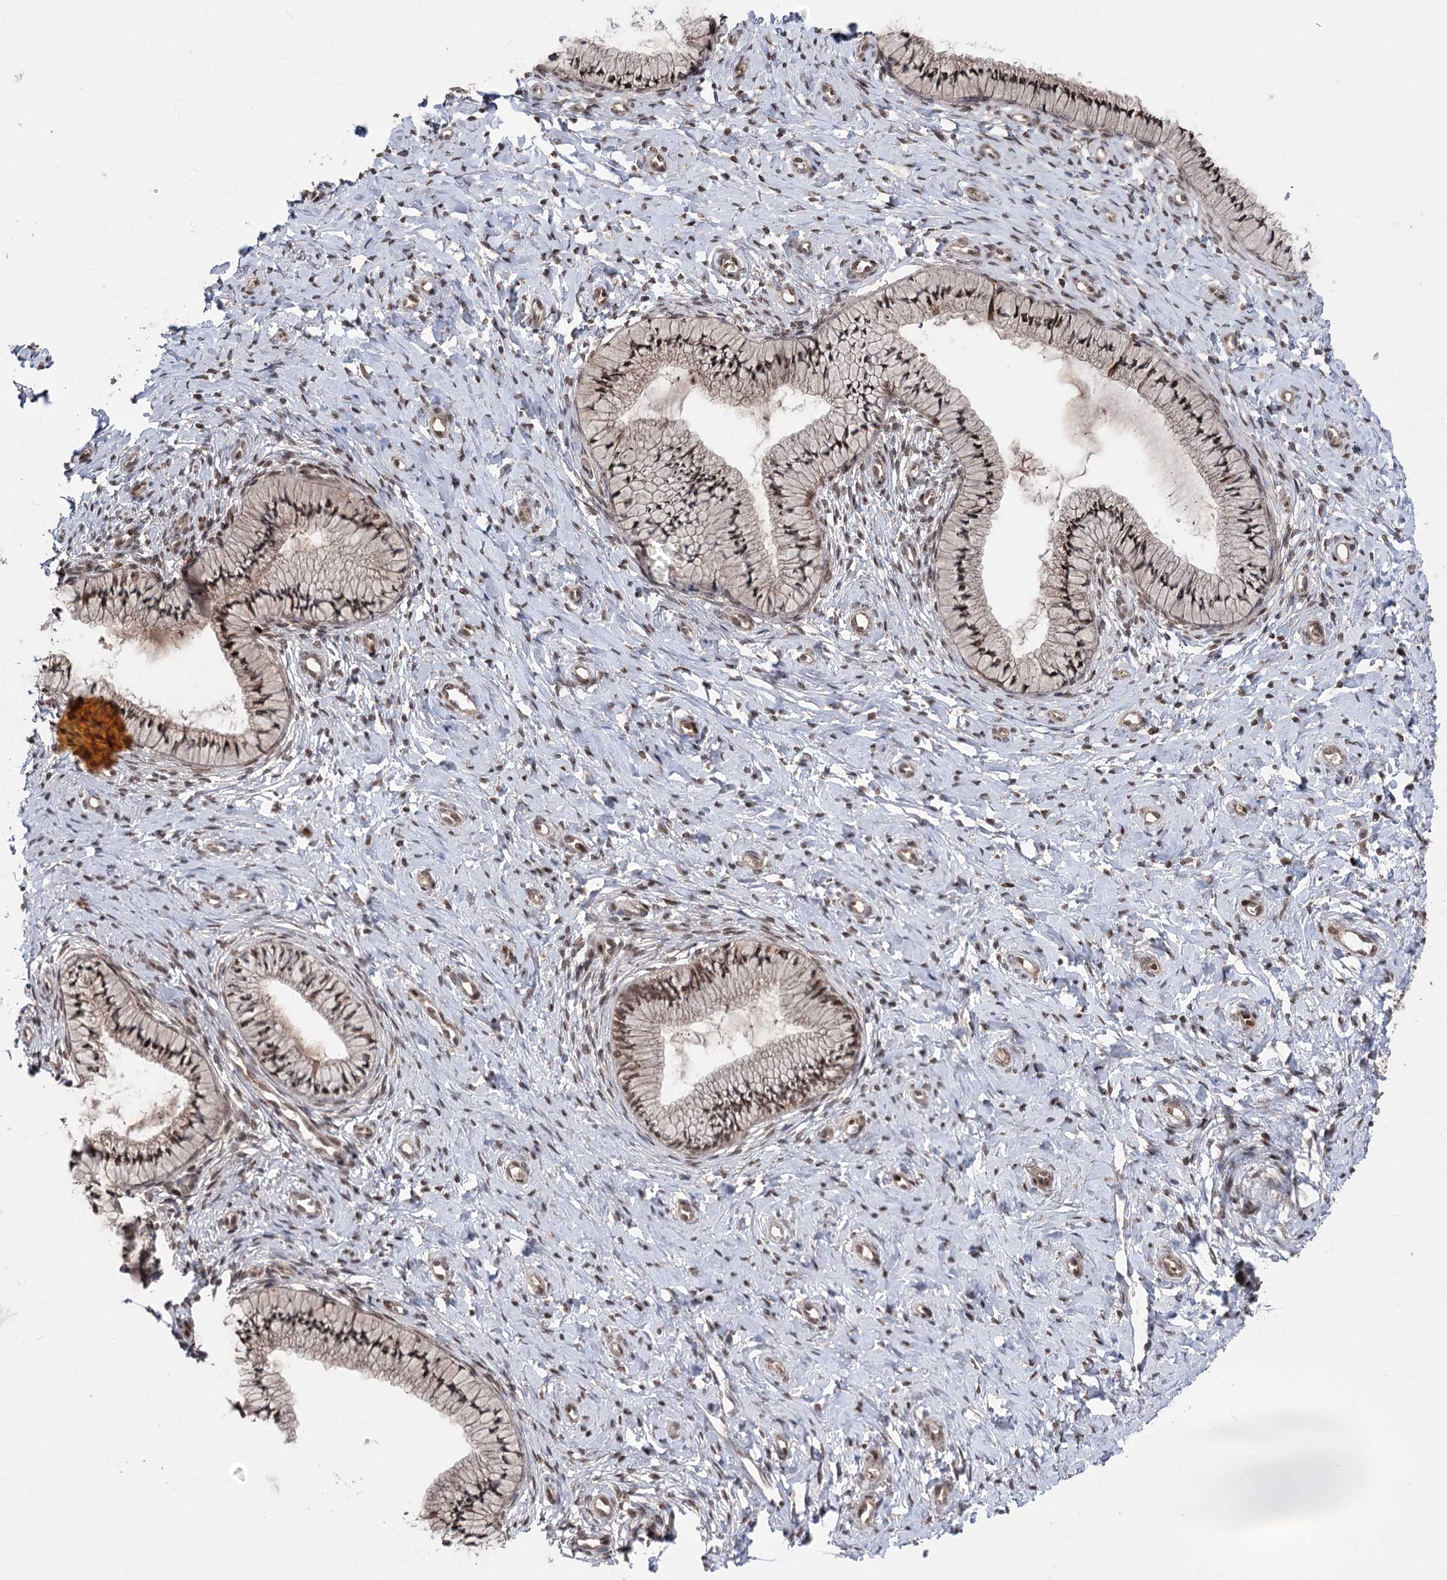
{"staining": {"intensity": "moderate", "quantity": ">75%", "location": "nuclear"}, "tissue": "cervix", "cell_type": "Glandular cells", "image_type": "normal", "snomed": [{"axis": "morphology", "description": "Normal tissue, NOS"}, {"axis": "topography", "description": "Cervix"}], "caption": "Human cervix stained for a protein (brown) displays moderate nuclear positive expression in about >75% of glandular cells.", "gene": "TENM2", "patient": {"sex": "female", "age": 36}}